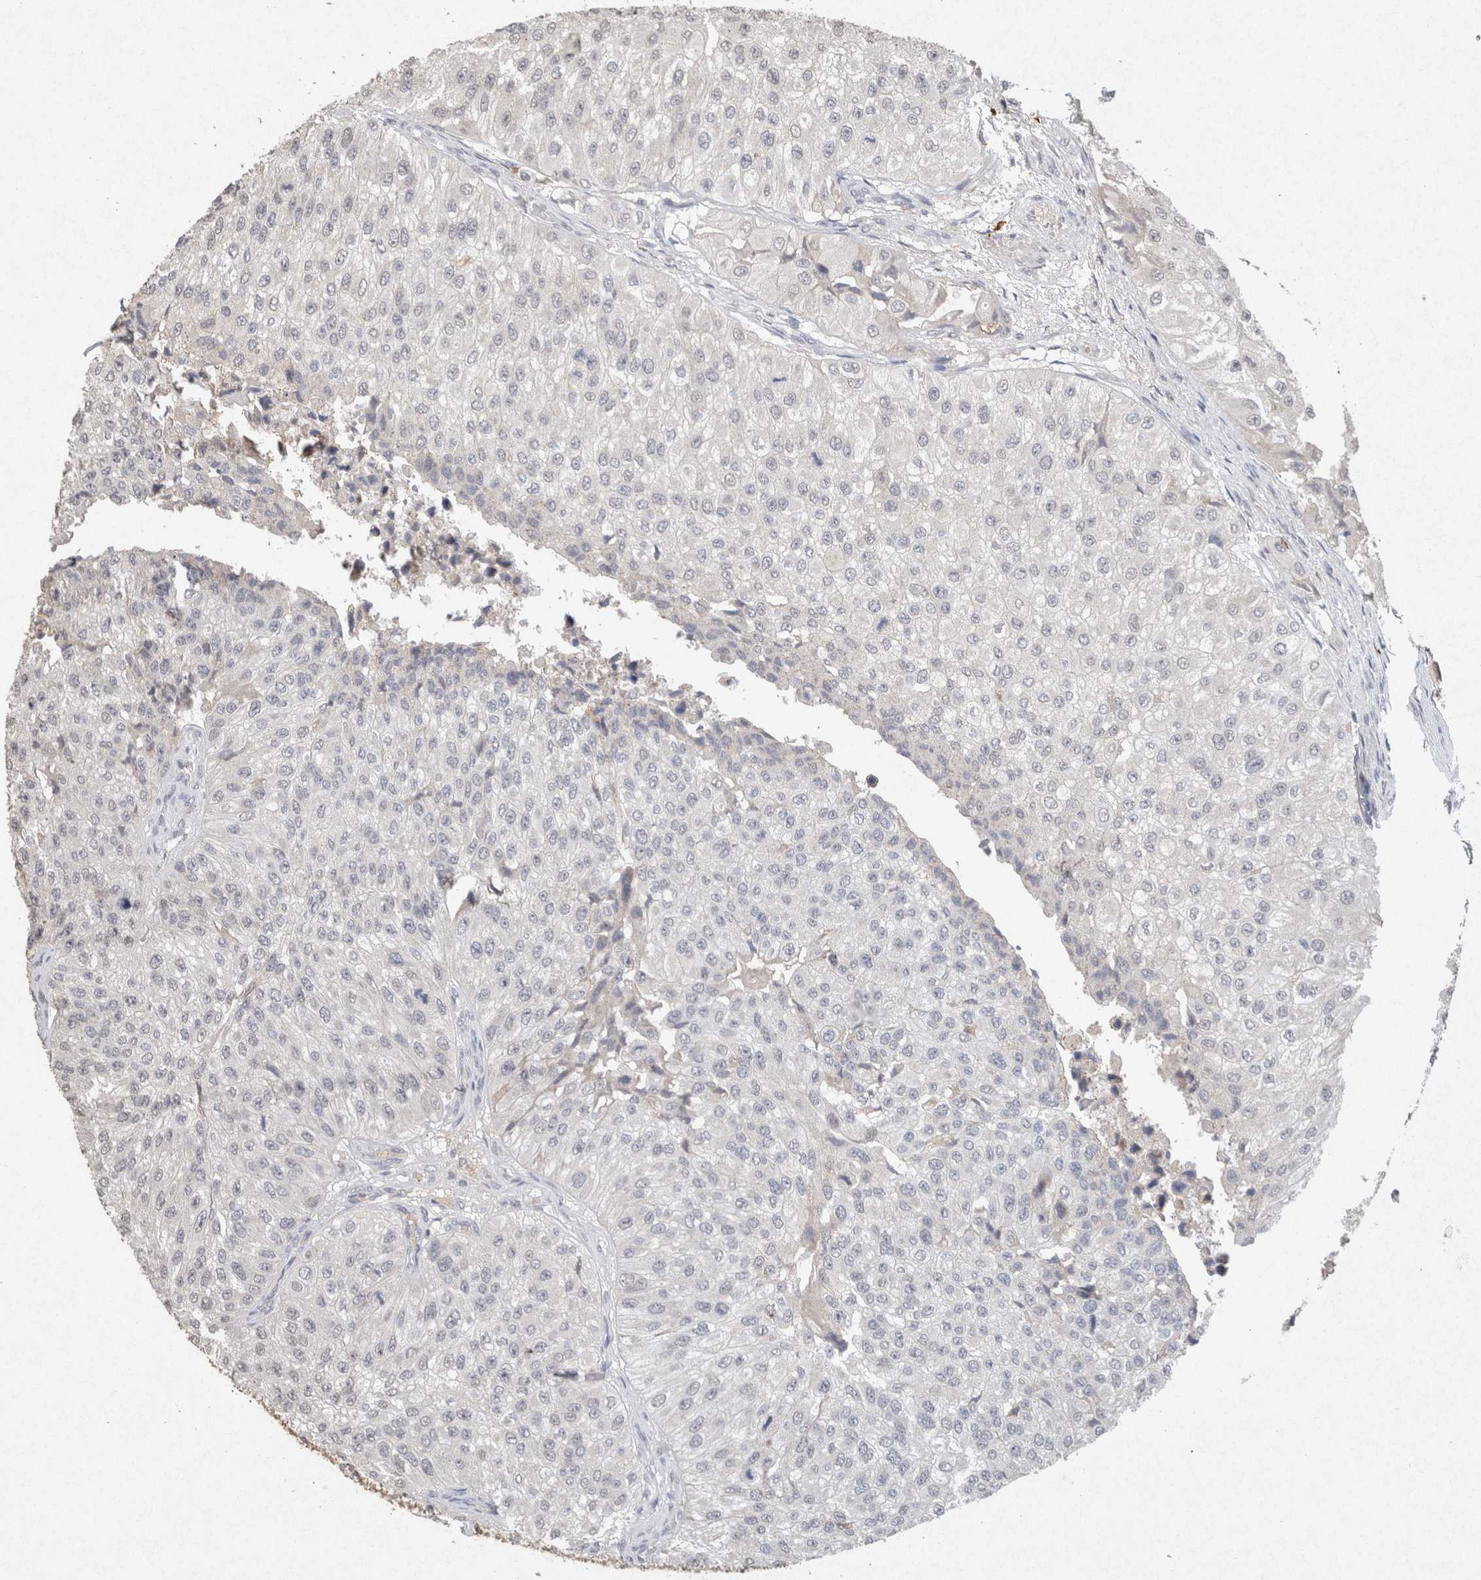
{"staining": {"intensity": "negative", "quantity": "none", "location": "none"}, "tissue": "urothelial cancer", "cell_type": "Tumor cells", "image_type": "cancer", "snomed": [{"axis": "morphology", "description": "Urothelial carcinoma, High grade"}, {"axis": "topography", "description": "Kidney"}, {"axis": "topography", "description": "Urinary bladder"}], "caption": "Tumor cells show no significant expression in urothelial carcinoma (high-grade).", "gene": "FABP7", "patient": {"sex": "male", "age": 77}}